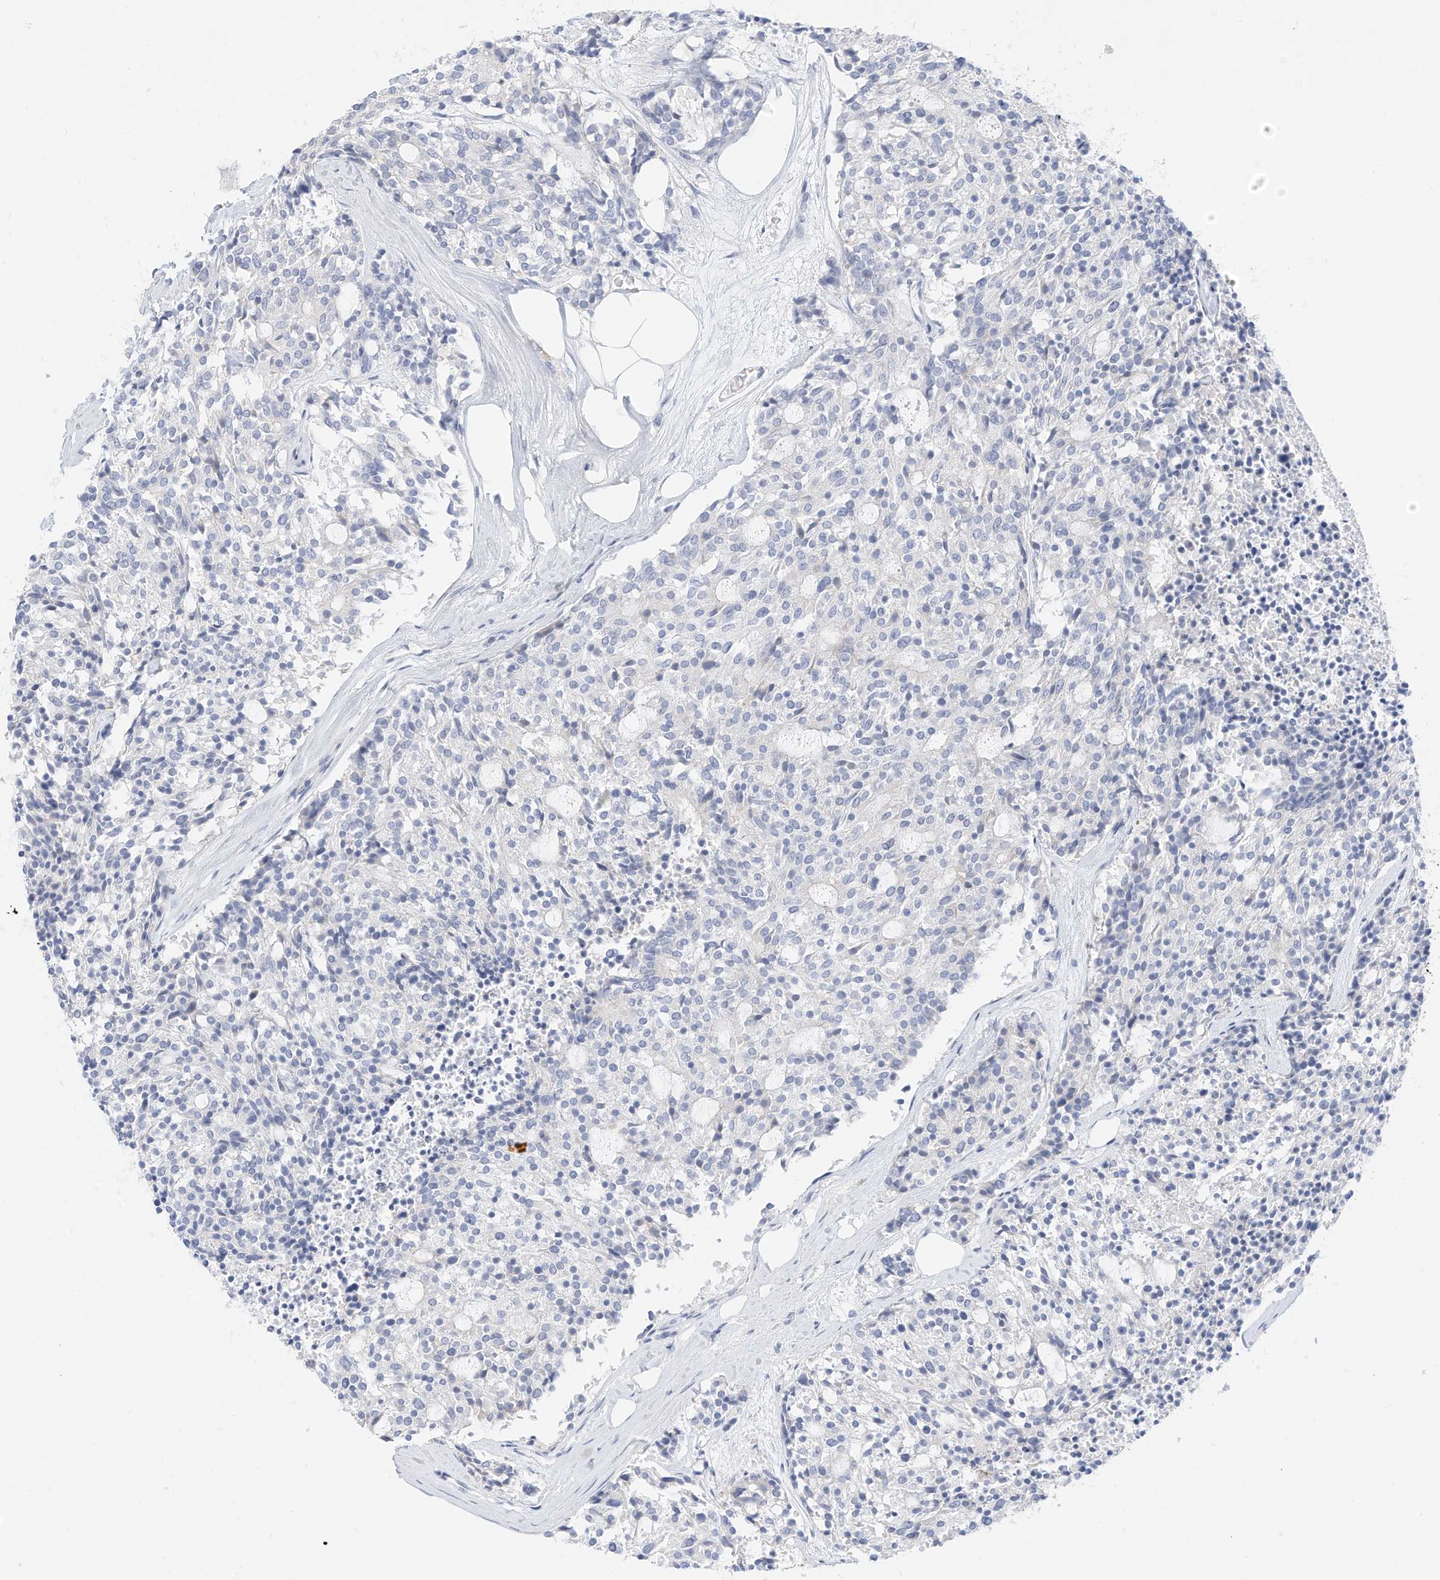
{"staining": {"intensity": "negative", "quantity": "none", "location": "none"}, "tissue": "carcinoid", "cell_type": "Tumor cells", "image_type": "cancer", "snomed": [{"axis": "morphology", "description": "Carcinoid, malignant, NOS"}, {"axis": "topography", "description": "Pancreas"}], "caption": "Tumor cells are negative for protein expression in human carcinoid. The staining was performed using DAB (3,3'-diaminobenzidine) to visualize the protein expression in brown, while the nuclei were stained in blue with hematoxylin (Magnification: 20x).", "gene": "SPOCD1", "patient": {"sex": "female", "age": 54}}